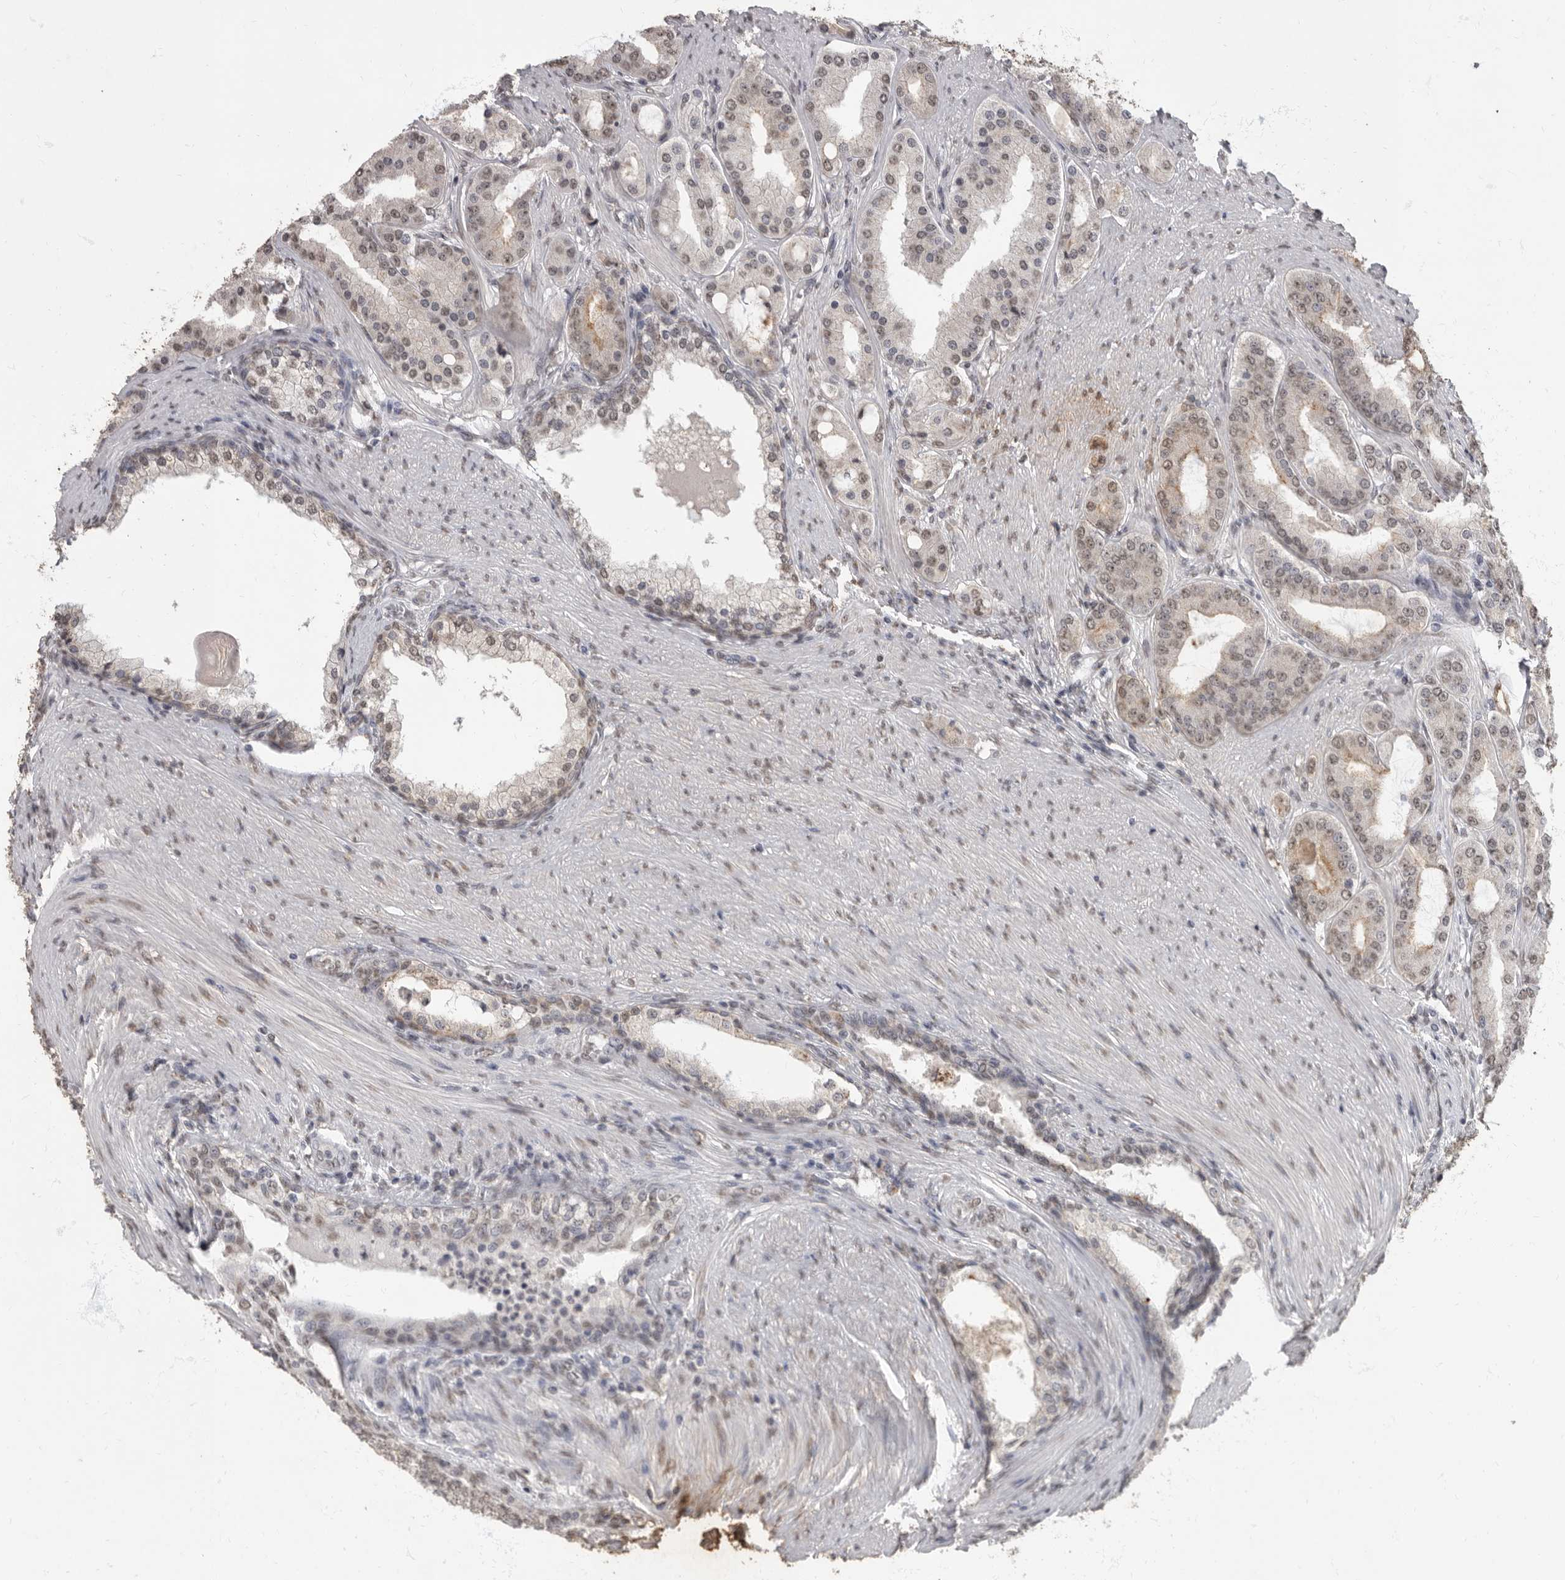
{"staining": {"intensity": "weak", "quantity": "25%-75%", "location": "nuclear"}, "tissue": "prostate cancer", "cell_type": "Tumor cells", "image_type": "cancer", "snomed": [{"axis": "morphology", "description": "Adenocarcinoma, High grade"}, {"axis": "topography", "description": "Prostate"}], "caption": "IHC of prostate cancer (high-grade adenocarcinoma) demonstrates low levels of weak nuclear staining in about 25%-75% of tumor cells.", "gene": "NBL1", "patient": {"sex": "male", "age": 60}}